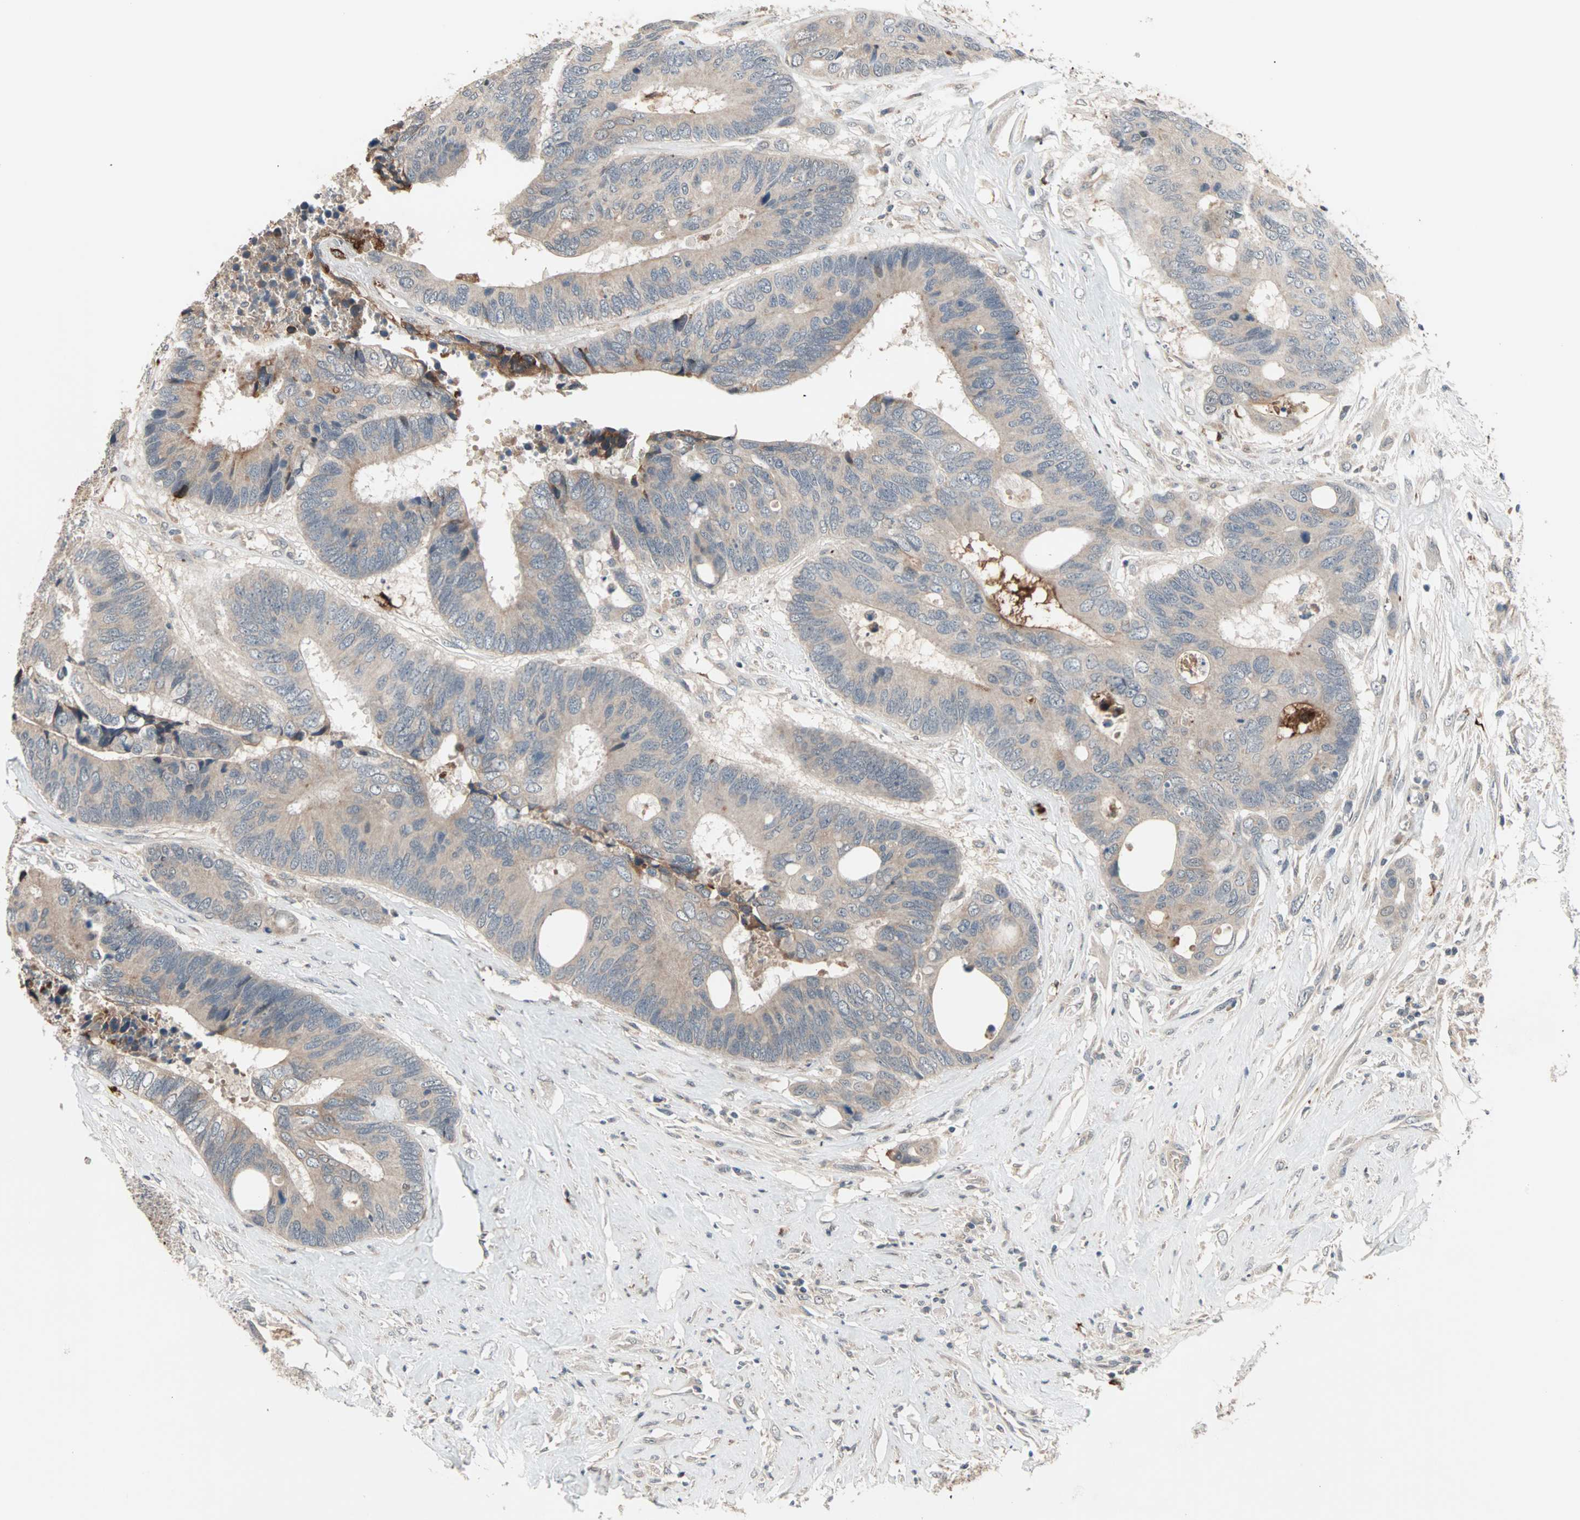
{"staining": {"intensity": "weak", "quantity": "25%-75%", "location": "cytoplasmic/membranous"}, "tissue": "colorectal cancer", "cell_type": "Tumor cells", "image_type": "cancer", "snomed": [{"axis": "morphology", "description": "Adenocarcinoma, NOS"}, {"axis": "topography", "description": "Rectum"}], "caption": "Immunohistochemistry (IHC) of human colorectal adenocarcinoma reveals low levels of weak cytoplasmic/membranous expression in about 25%-75% of tumor cells.", "gene": "PROS1", "patient": {"sex": "male", "age": 55}}